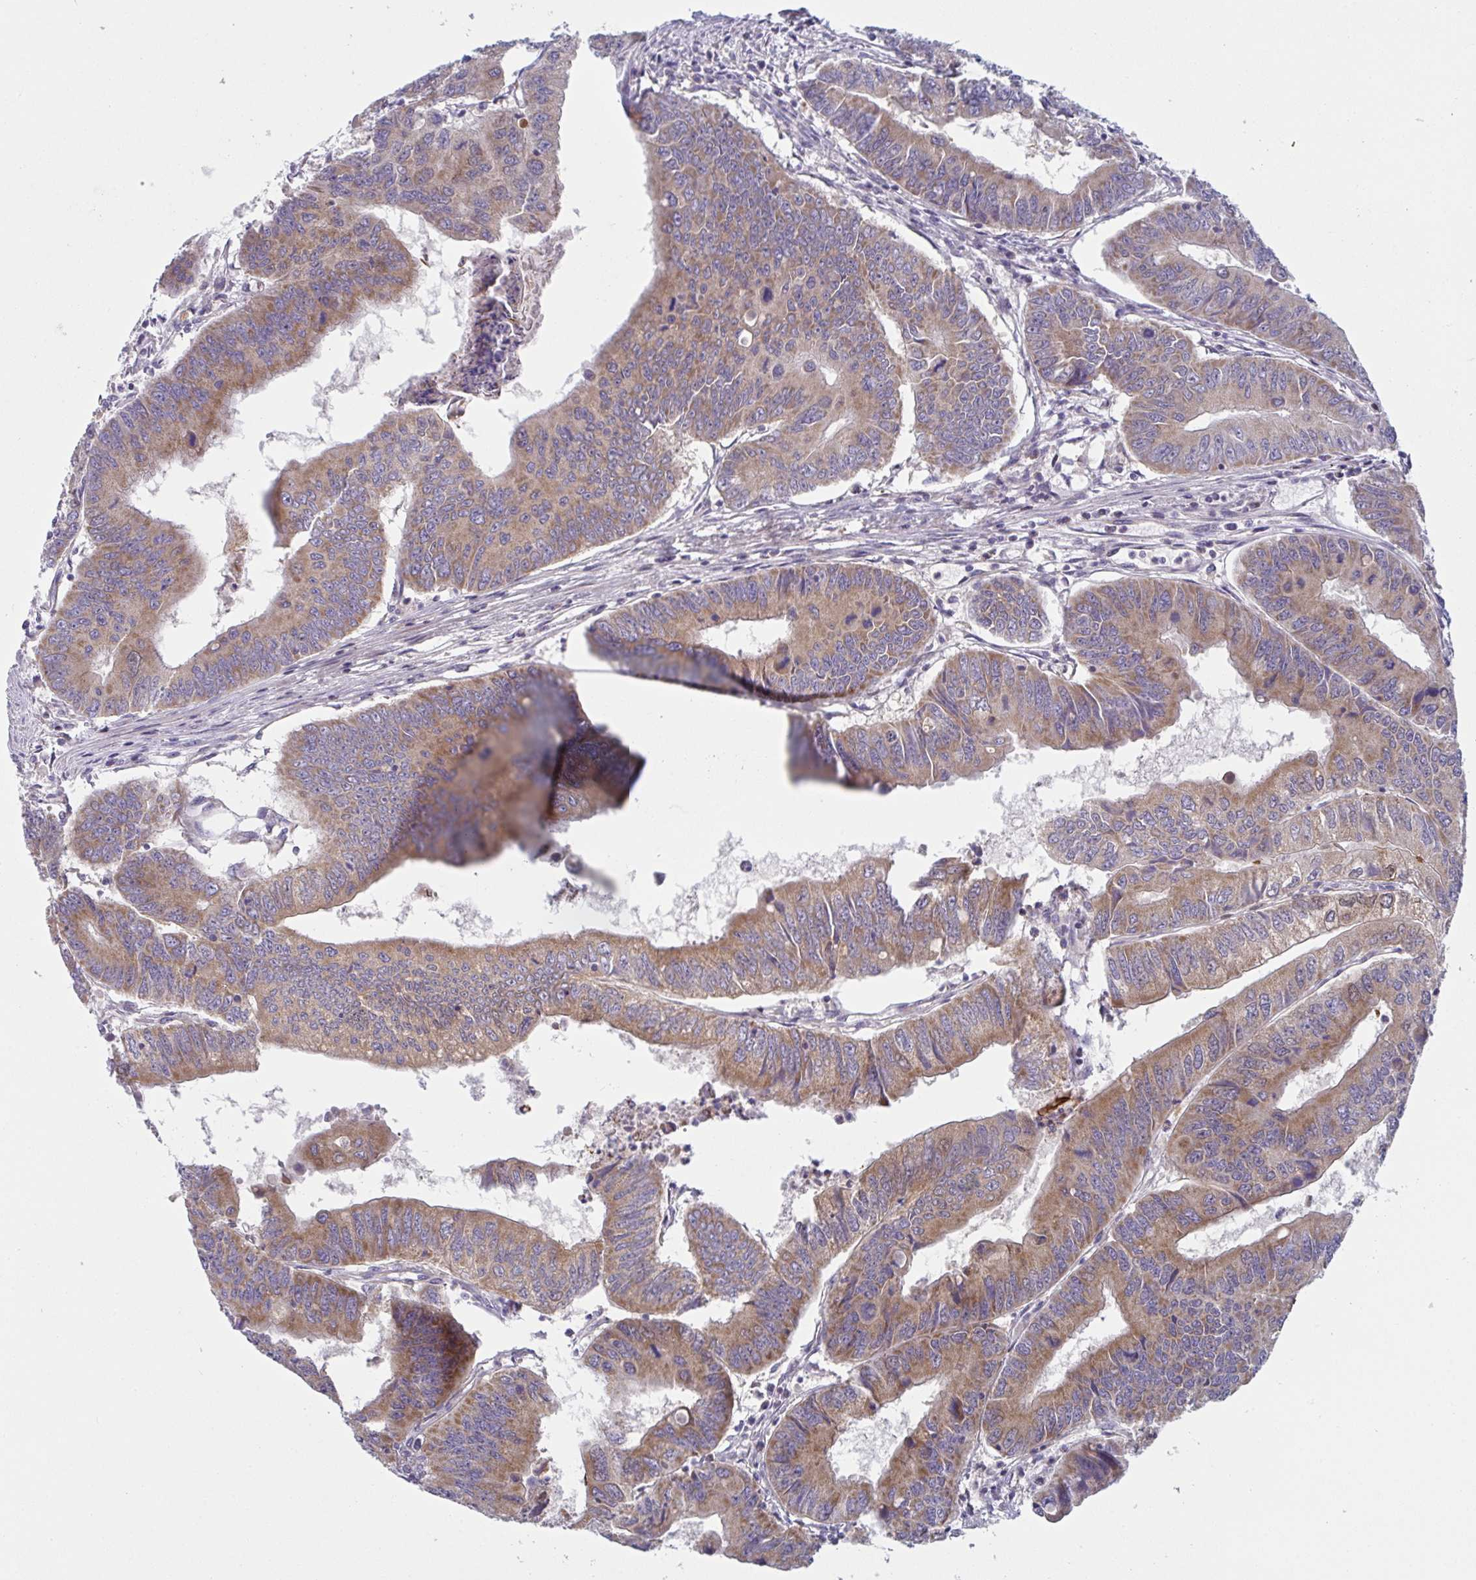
{"staining": {"intensity": "moderate", "quantity": ">75%", "location": "cytoplasmic/membranous"}, "tissue": "colorectal cancer", "cell_type": "Tumor cells", "image_type": "cancer", "snomed": [{"axis": "morphology", "description": "Adenocarcinoma, NOS"}, {"axis": "topography", "description": "Colon"}], "caption": "Immunohistochemical staining of colorectal cancer shows moderate cytoplasmic/membranous protein expression in approximately >75% of tumor cells. Nuclei are stained in blue.", "gene": "MRPS2", "patient": {"sex": "male", "age": 53}}